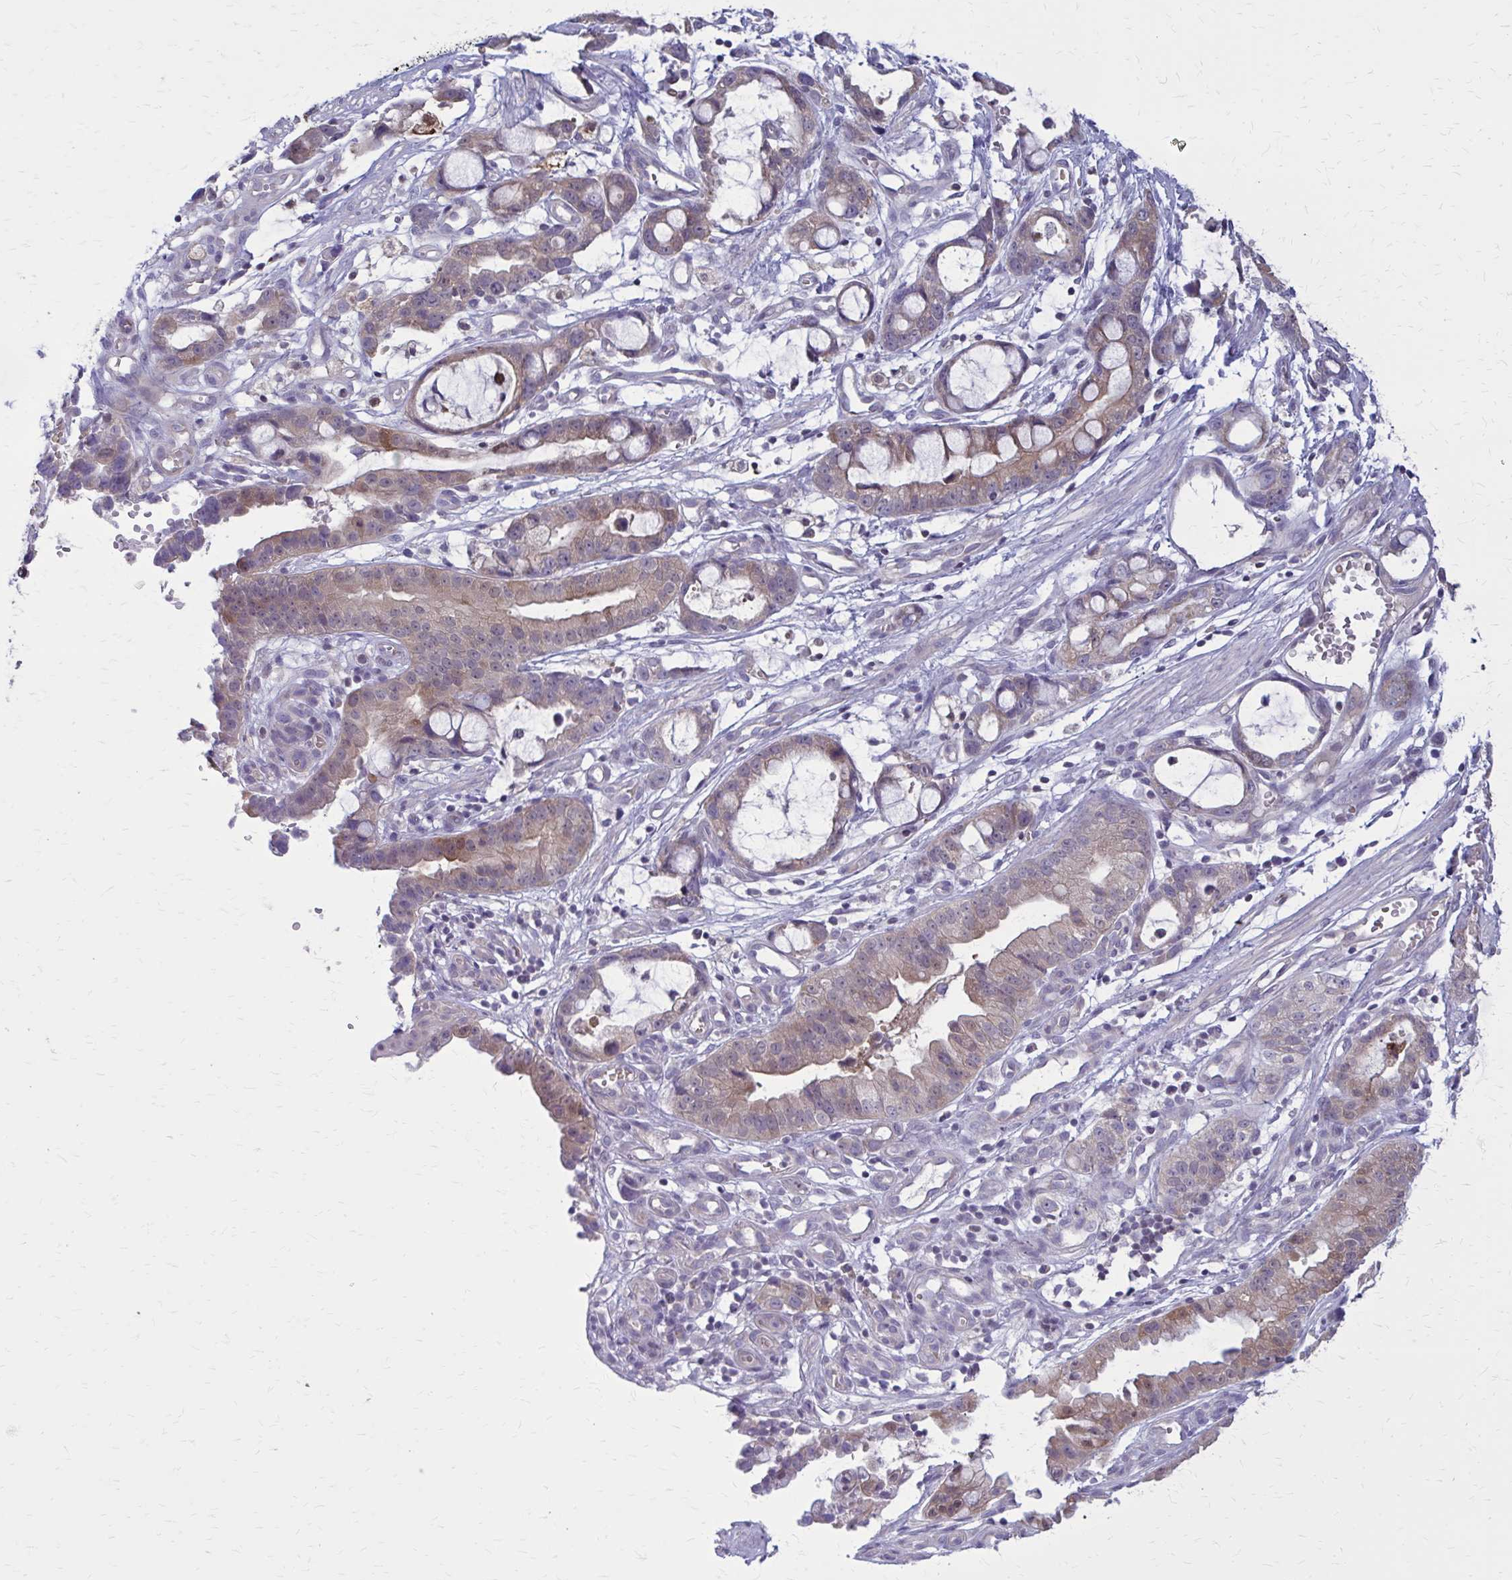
{"staining": {"intensity": "weak", "quantity": "25%-75%", "location": "cytoplasmic/membranous"}, "tissue": "stomach cancer", "cell_type": "Tumor cells", "image_type": "cancer", "snomed": [{"axis": "morphology", "description": "Adenocarcinoma, NOS"}, {"axis": "topography", "description": "Stomach"}], "caption": "About 25%-75% of tumor cells in human adenocarcinoma (stomach) show weak cytoplasmic/membranous protein positivity as visualized by brown immunohistochemical staining.", "gene": "DBI", "patient": {"sex": "male", "age": 55}}